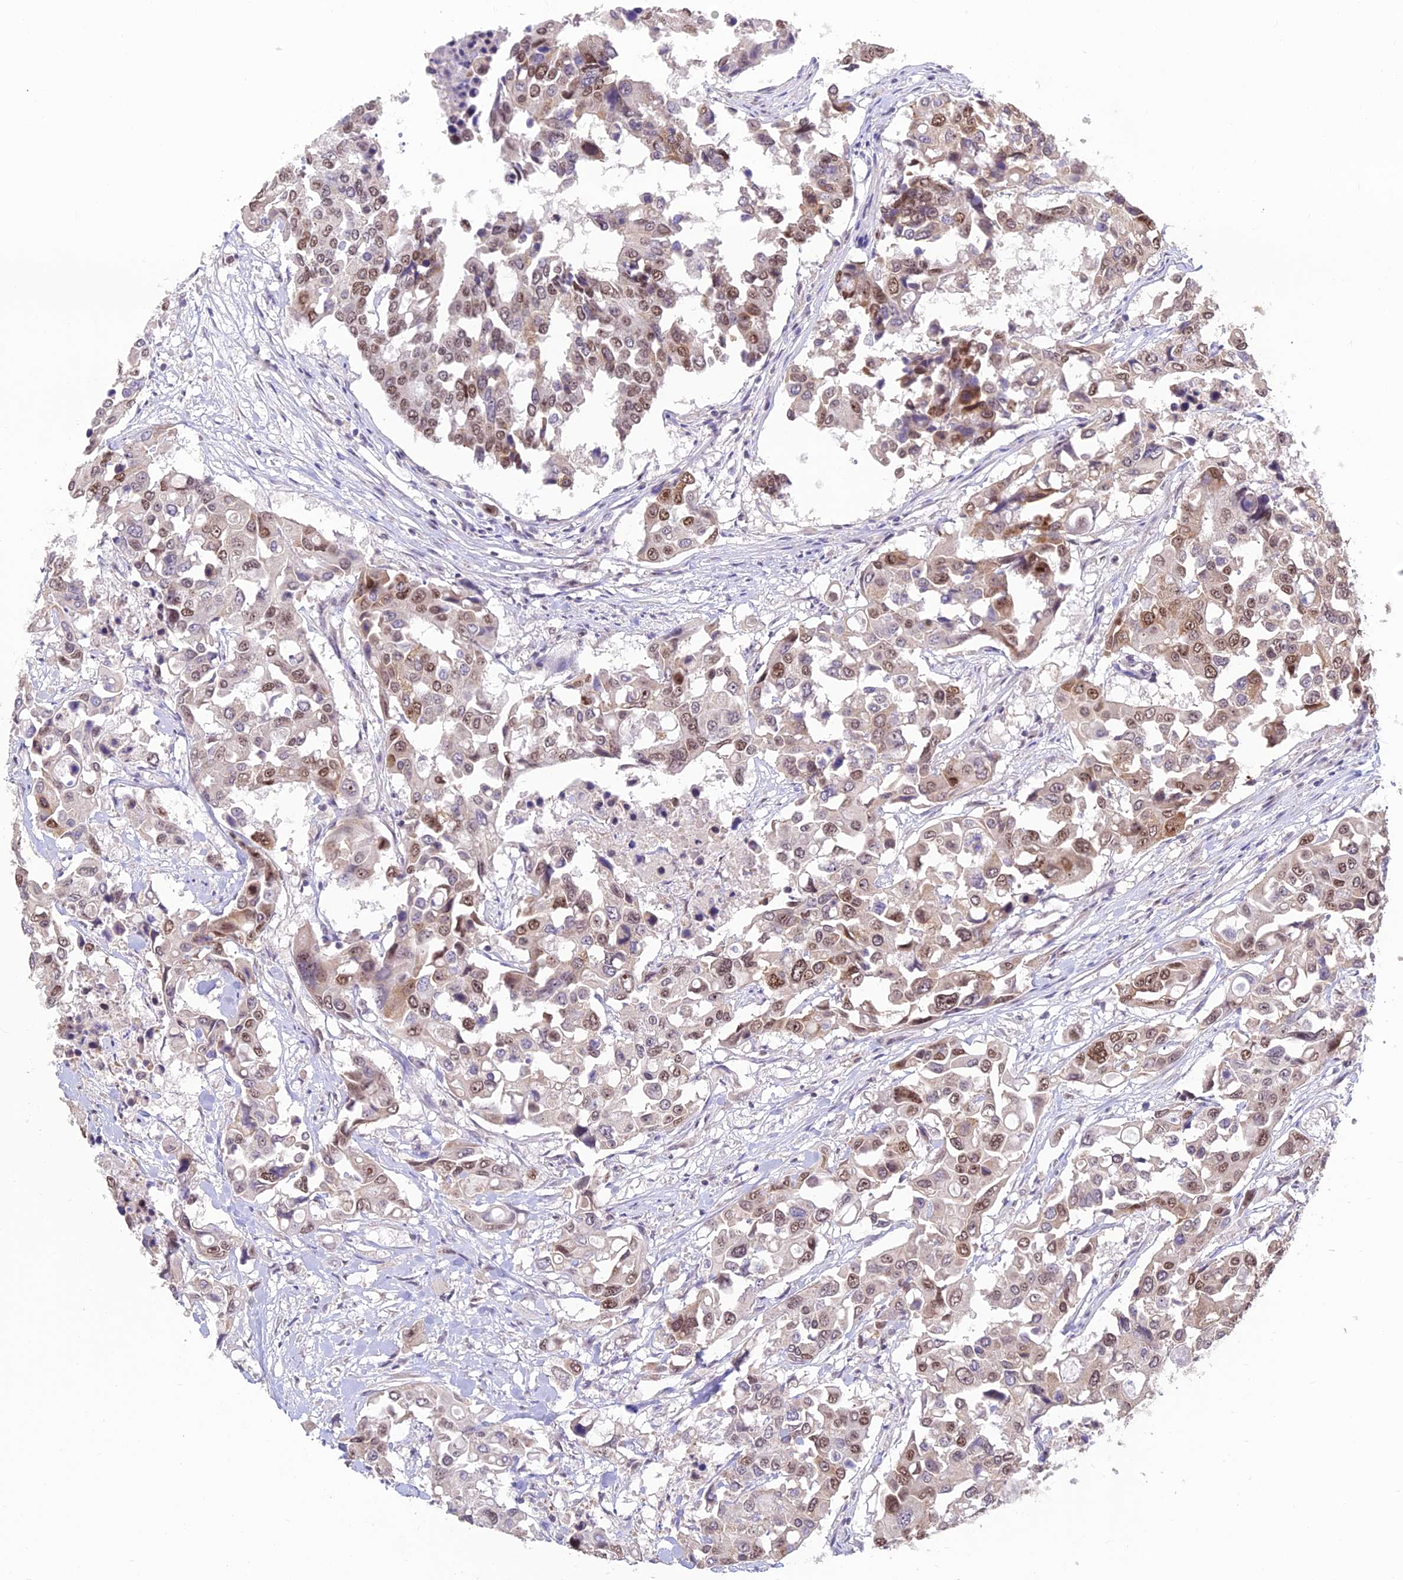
{"staining": {"intensity": "moderate", "quantity": ">75%", "location": "nuclear"}, "tissue": "colorectal cancer", "cell_type": "Tumor cells", "image_type": "cancer", "snomed": [{"axis": "morphology", "description": "Adenocarcinoma, NOS"}, {"axis": "topography", "description": "Colon"}], "caption": "Colorectal adenocarcinoma stained with a brown dye reveals moderate nuclear positive expression in approximately >75% of tumor cells.", "gene": "POLR1G", "patient": {"sex": "male", "age": 77}}